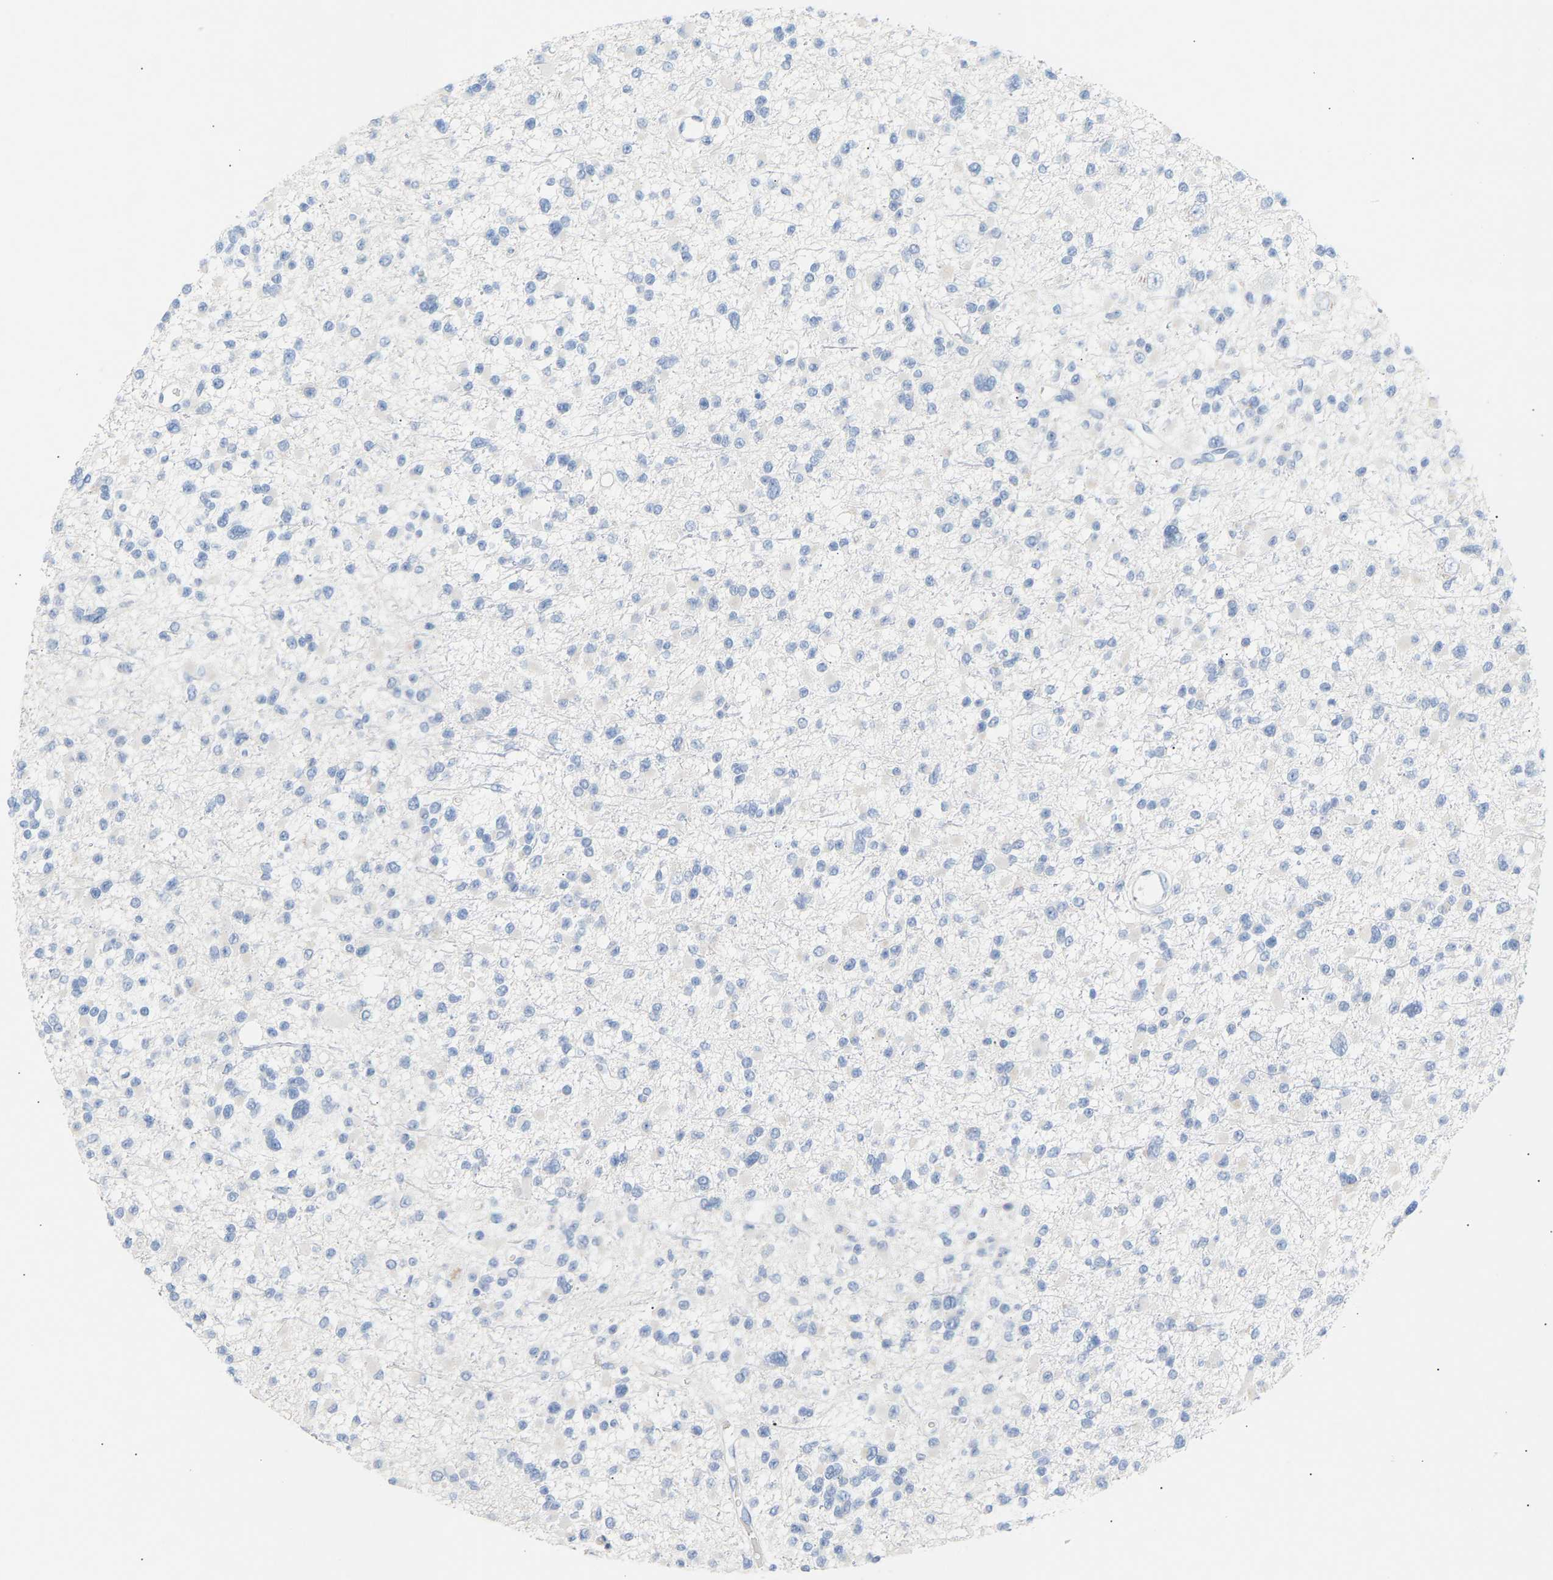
{"staining": {"intensity": "negative", "quantity": "none", "location": "none"}, "tissue": "glioma", "cell_type": "Tumor cells", "image_type": "cancer", "snomed": [{"axis": "morphology", "description": "Glioma, malignant, Low grade"}, {"axis": "topography", "description": "Brain"}], "caption": "Immunohistochemical staining of malignant glioma (low-grade) exhibits no significant expression in tumor cells. The staining was performed using DAB (3,3'-diaminobenzidine) to visualize the protein expression in brown, while the nuclei were stained in blue with hematoxylin (Magnification: 20x).", "gene": "PEX1", "patient": {"sex": "female", "age": 22}}